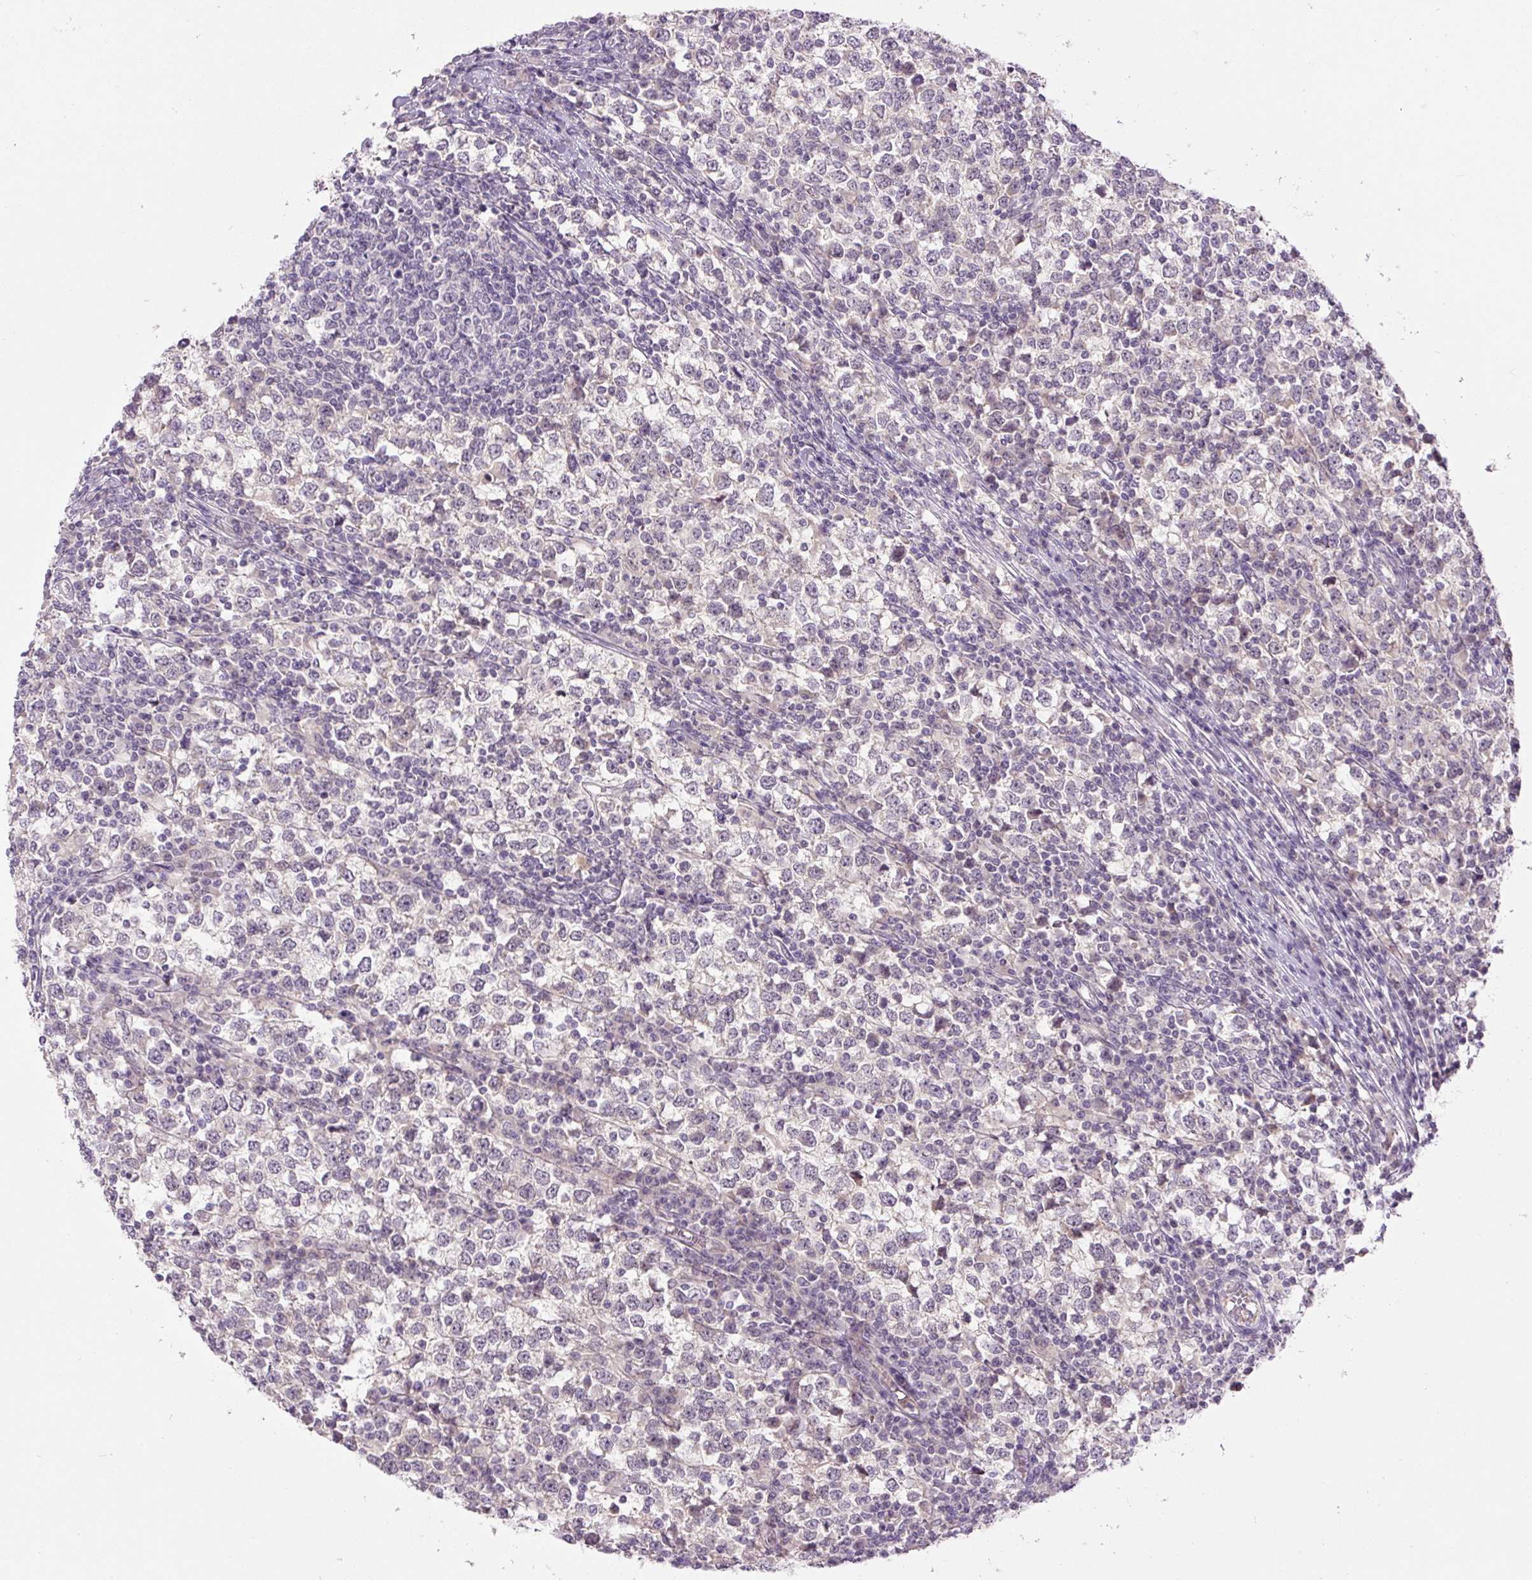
{"staining": {"intensity": "negative", "quantity": "none", "location": "none"}, "tissue": "testis cancer", "cell_type": "Tumor cells", "image_type": "cancer", "snomed": [{"axis": "morphology", "description": "Seminoma, NOS"}, {"axis": "topography", "description": "Testis"}], "caption": "DAB (3,3'-diaminobenzidine) immunohistochemical staining of human testis cancer reveals no significant positivity in tumor cells. (DAB (3,3'-diaminobenzidine) immunohistochemistry visualized using brightfield microscopy, high magnification).", "gene": "FABP7", "patient": {"sex": "male", "age": 65}}